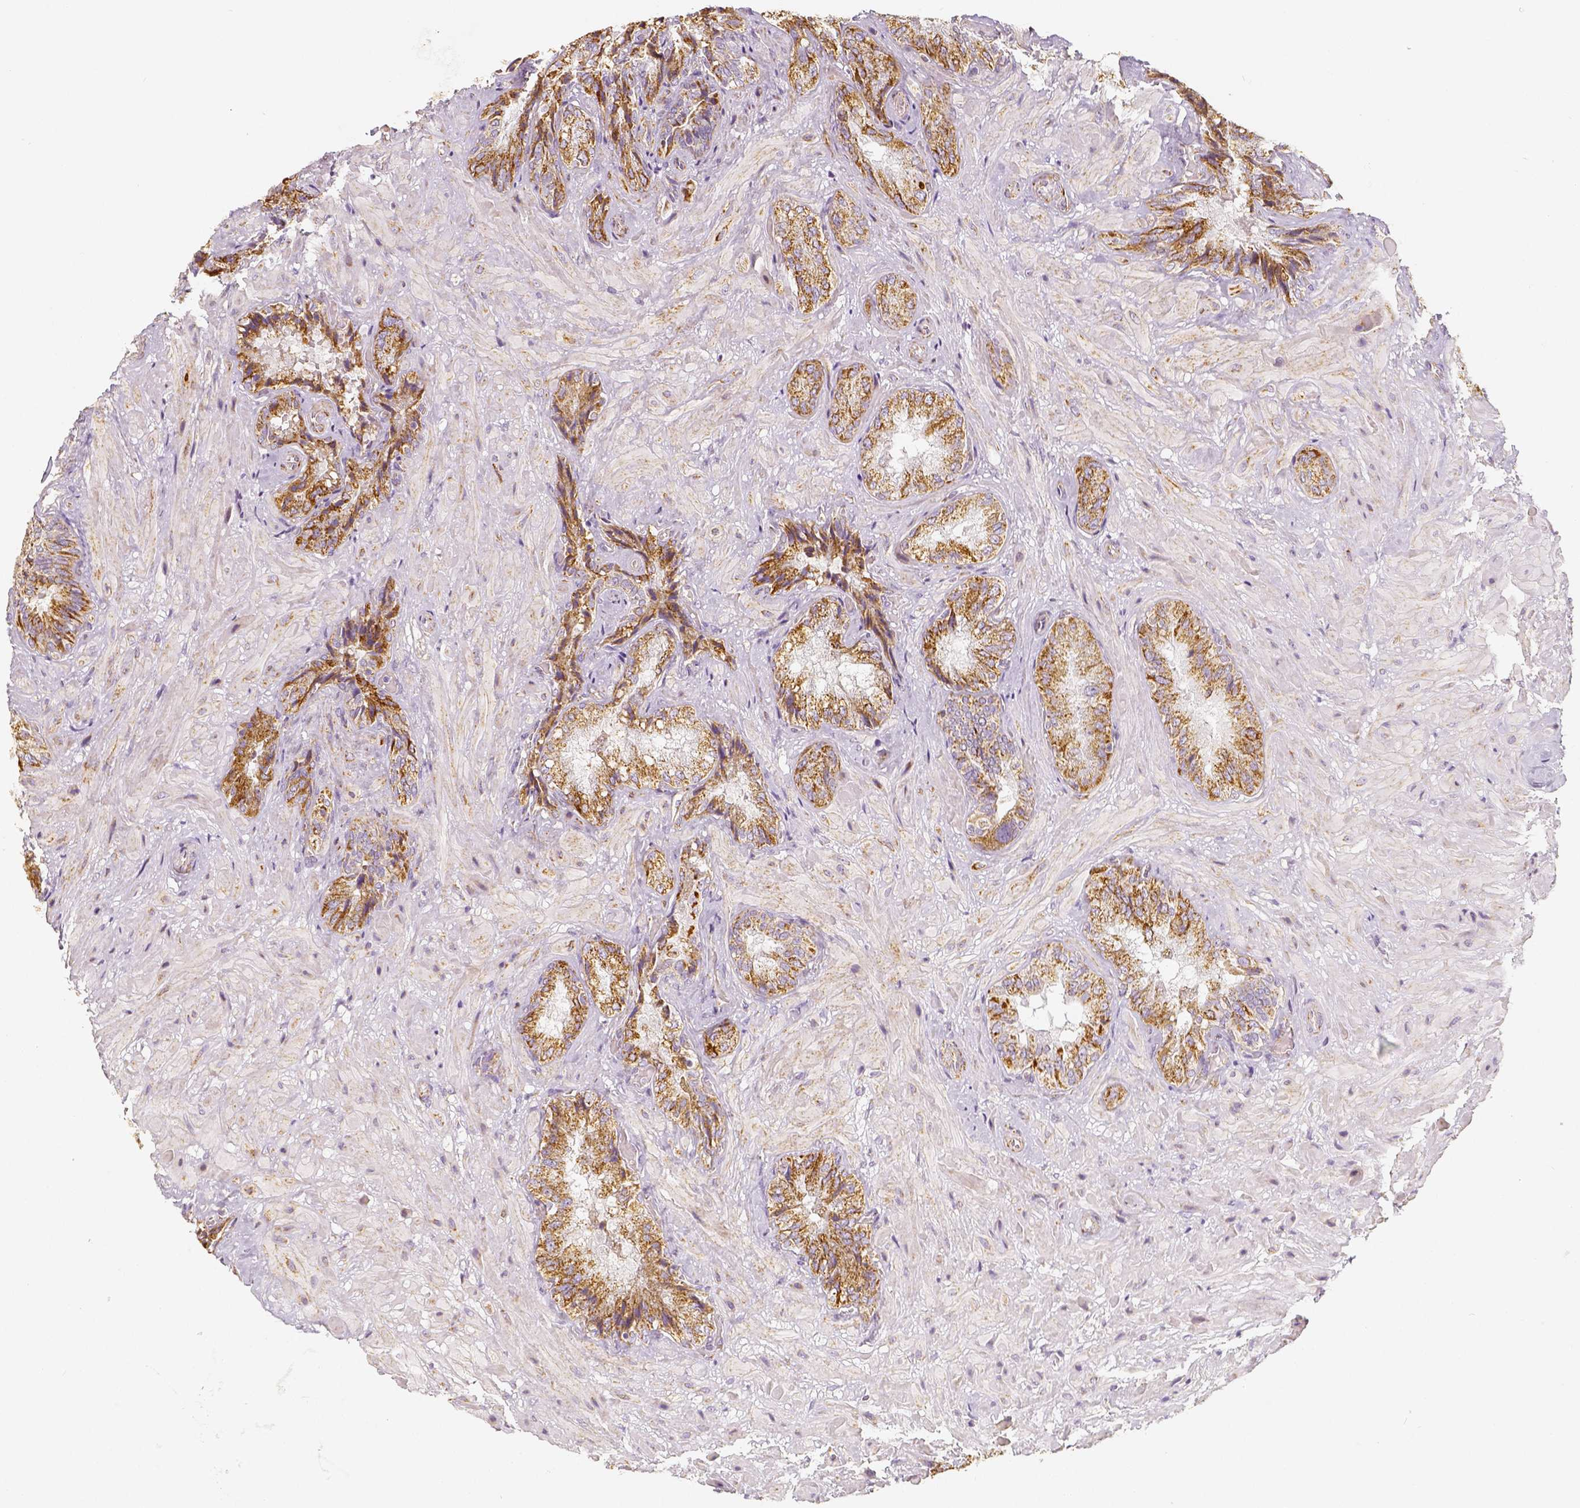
{"staining": {"intensity": "moderate", "quantity": ">75%", "location": "cytoplasmic/membranous"}, "tissue": "seminal vesicle", "cell_type": "Glandular cells", "image_type": "normal", "snomed": [{"axis": "morphology", "description": "Normal tissue, NOS"}, {"axis": "topography", "description": "Seminal veicle"}], "caption": "Human seminal vesicle stained with a brown dye reveals moderate cytoplasmic/membranous positive staining in about >75% of glandular cells.", "gene": "PGAM5", "patient": {"sex": "male", "age": 57}}